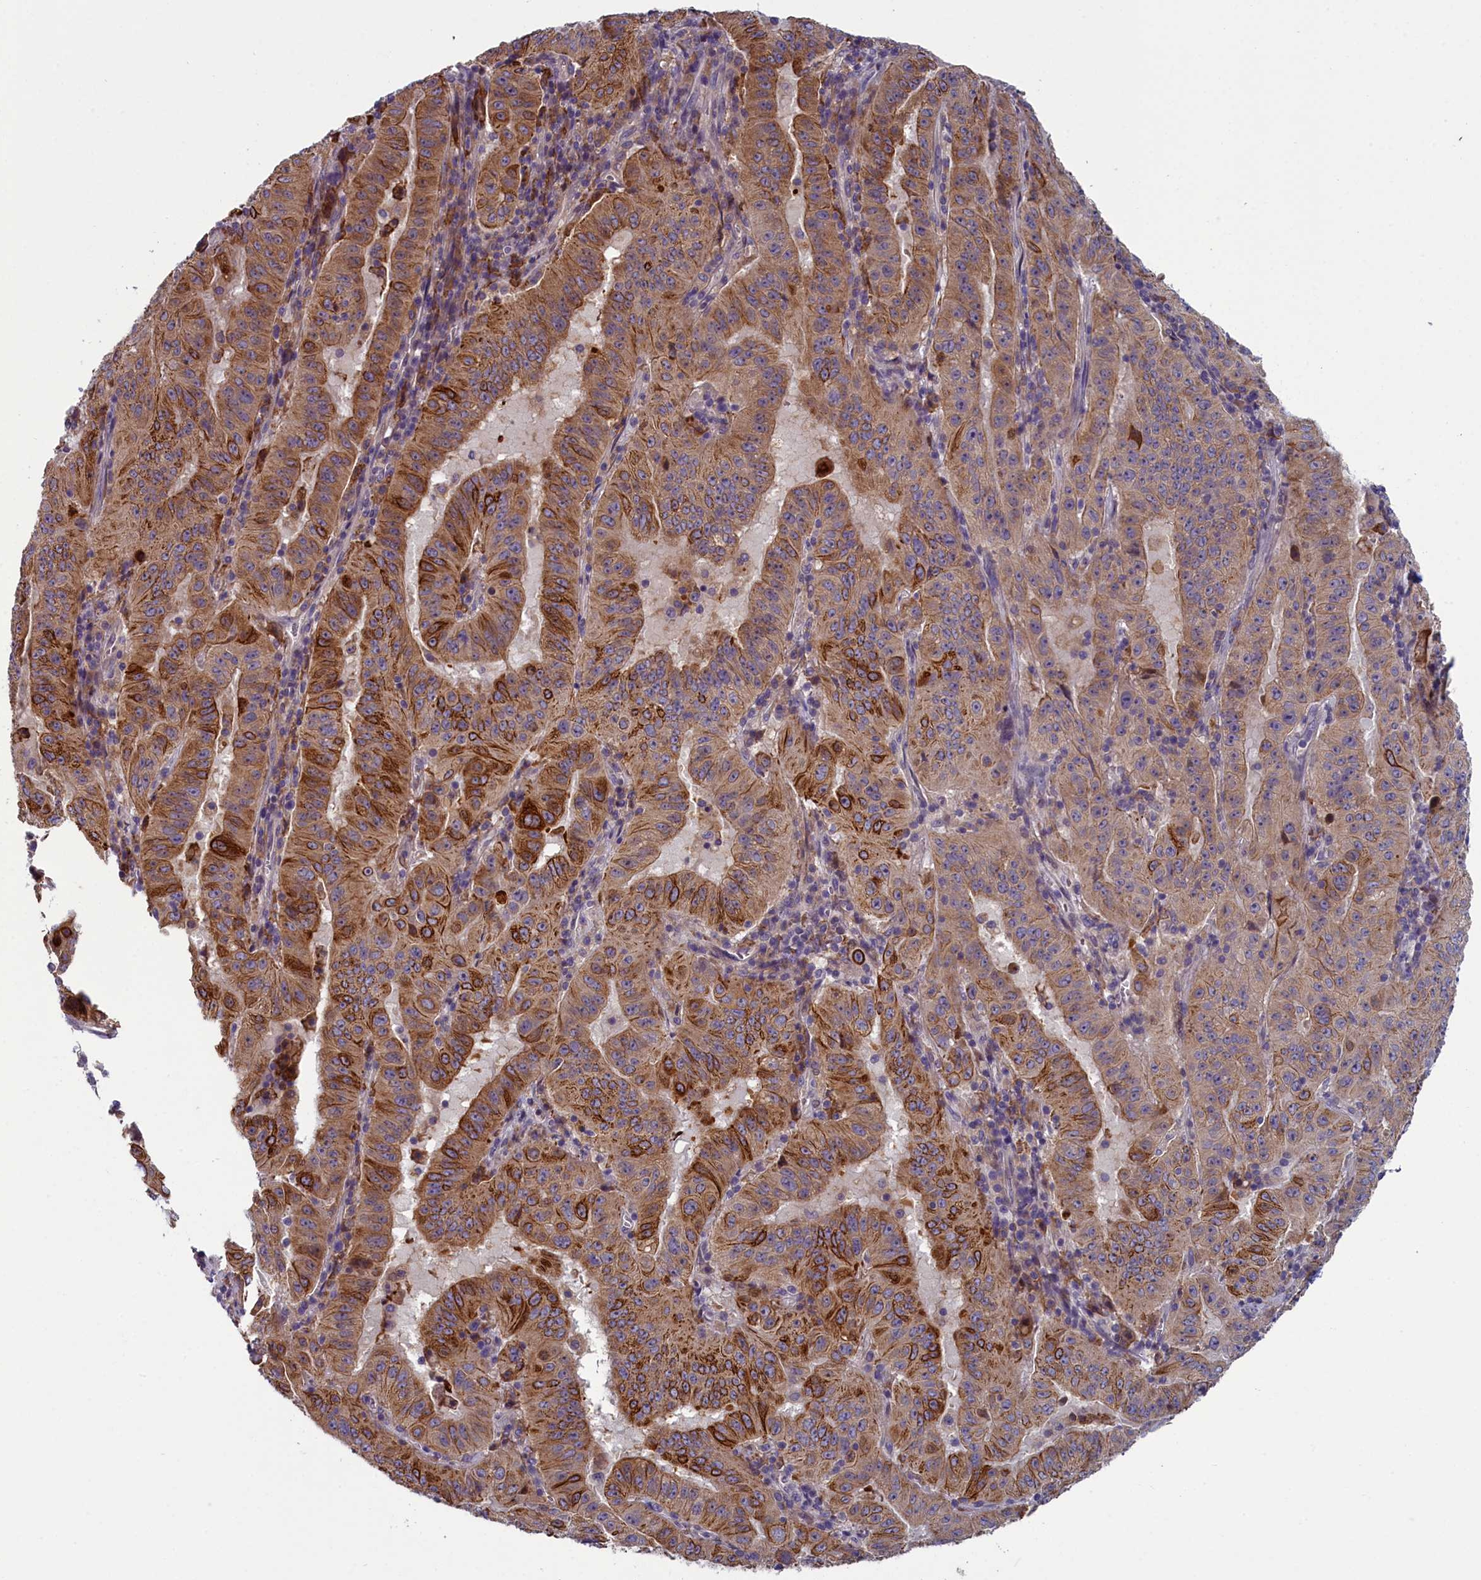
{"staining": {"intensity": "strong", "quantity": "25%-75%", "location": "cytoplasmic/membranous"}, "tissue": "pancreatic cancer", "cell_type": "Tumor cells", "image_type": "cancer", "snomed": [{"axis": "morphology", "description": "Adenocarcinoma, NOS"}, {"axis": "topography", "description": "Pancreas"}], "caption": "This is a micrograph of immunohistochemistry staining of pancreatic adenocarcinoma, which shows strong positivity in the cytoplasmic/membranous of tumor cells.", "gene": "ANKRD39", "patient": {"sex": "male", "age": 63}}